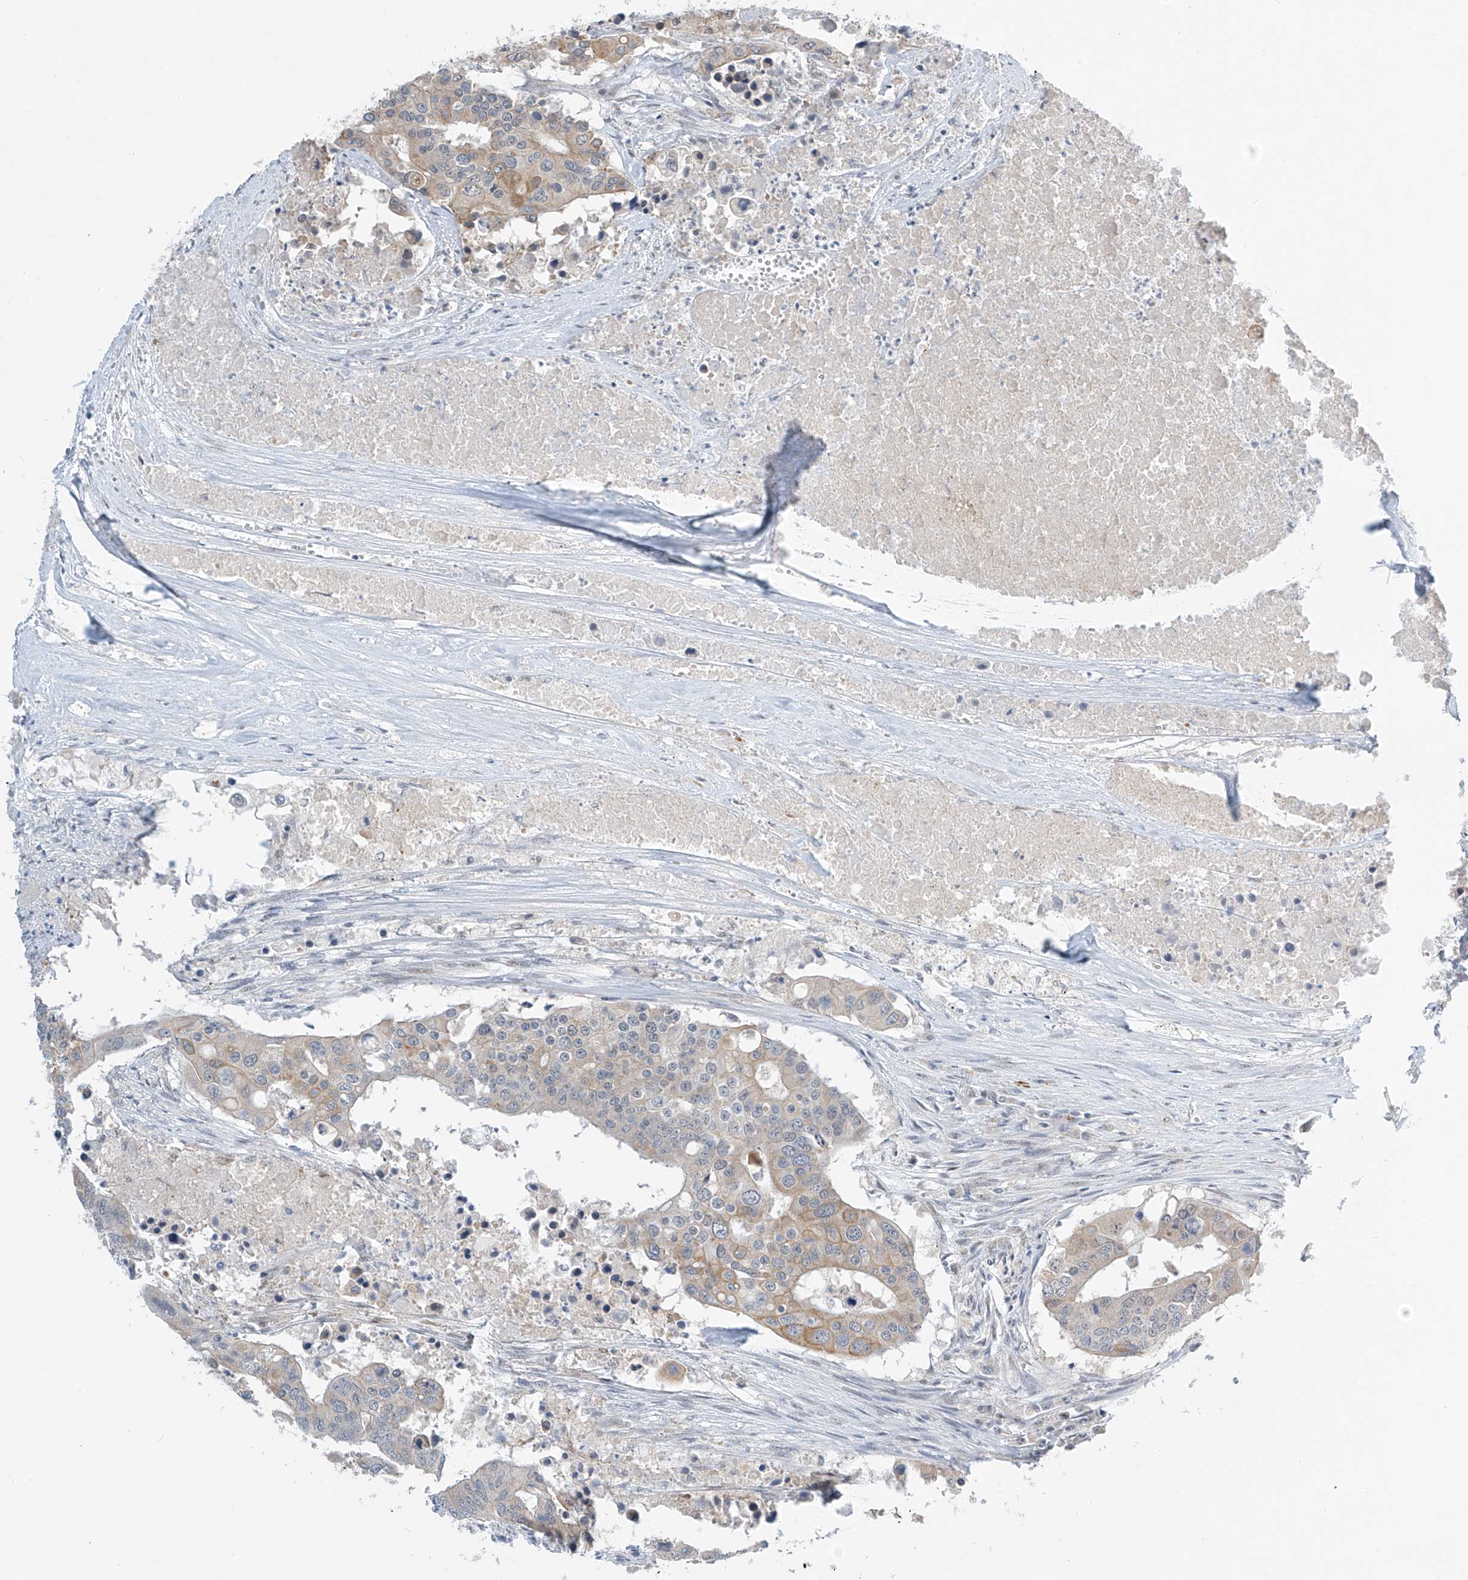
{"staining": {"intensity": "weak", "quantity": "25%-75%", "location": "cytoplasmic/membranous"}, "tissue": "colorectal cancer", "cell_type": "Tumor cells", "image_type": "cancer", "snomed": [{"axis": "morphology", "description": "Adenocarcinoma, NOS"}, {"axis": "topography", "description": "Colon"}], "caption": "There is low levels of weak cytoplasmic/membranous expression in tumor cells of adenocarcinoma (colorectal), as demonstrated by immunohistochemical staining (brown color).", "gene": "APLF", "patient": {"sex": "male", "age": 77}}